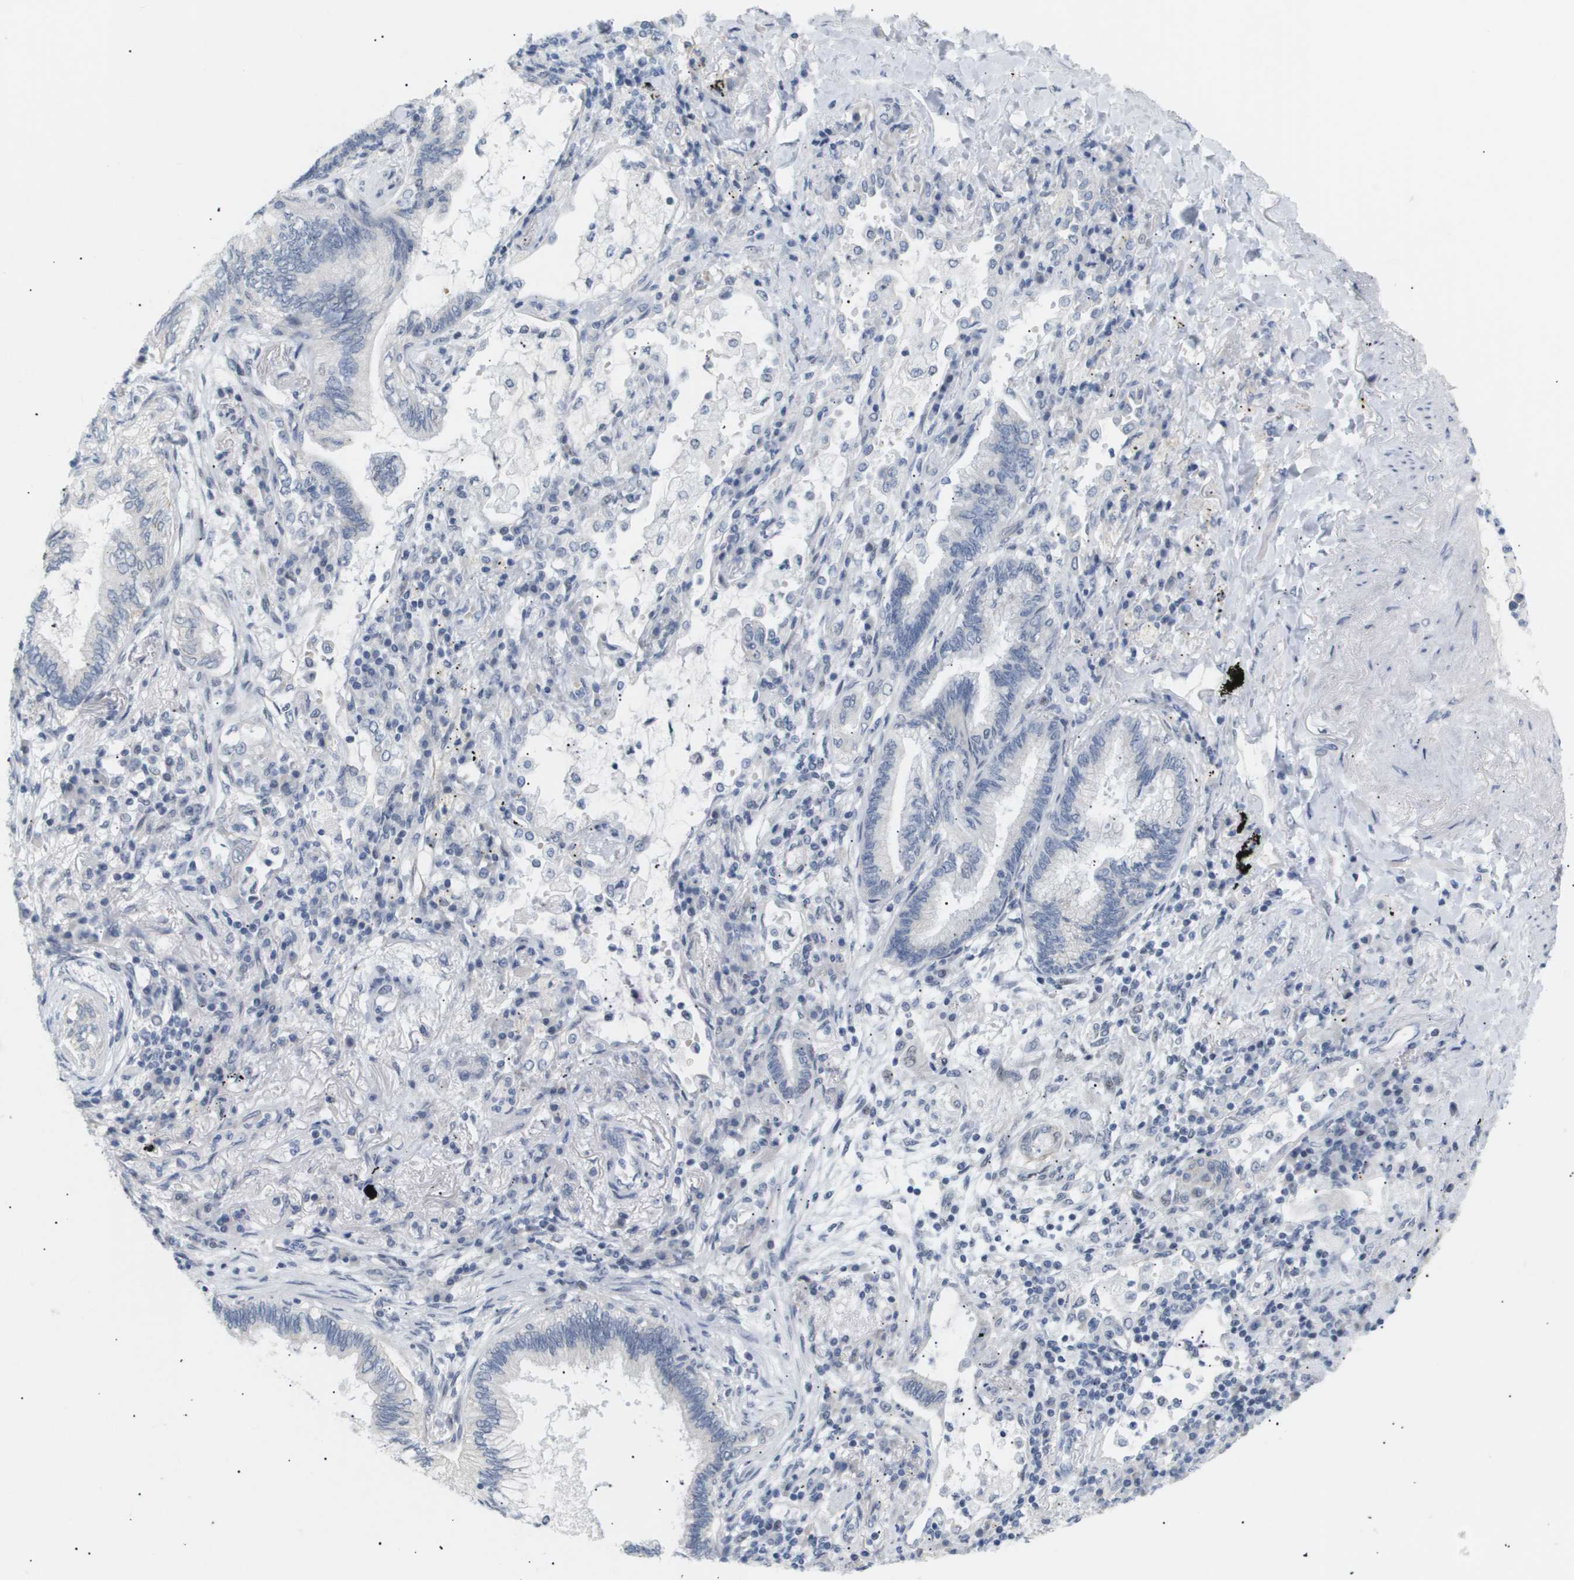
{"staining": {"intensity": "negative", "quantity": "none", "location": "none"}, "tissue": "lung cancer", "cell_type": "Tumor cells", "image_type": "cancer", "snomed": [{"axis": "morphology", "description": "Normal tissue, NOS"}, {"axis": "morphology", "description": "Adenocarcinoma, NOS"}, {"axis": "topography", "description": "Bronchus"}, {"axis": "topography", "description": "Lung"}], "caption": "DAB immunohistochemical staining of human lung cancer reveals no significant expression in tumor cells. (DAB (3,3'-diaminobenzidine) immunohistochemistry (IHC) with hematoxylin counter stain).", "gene": "PPARD", "patient": {"sex": "female", "age": 70}}